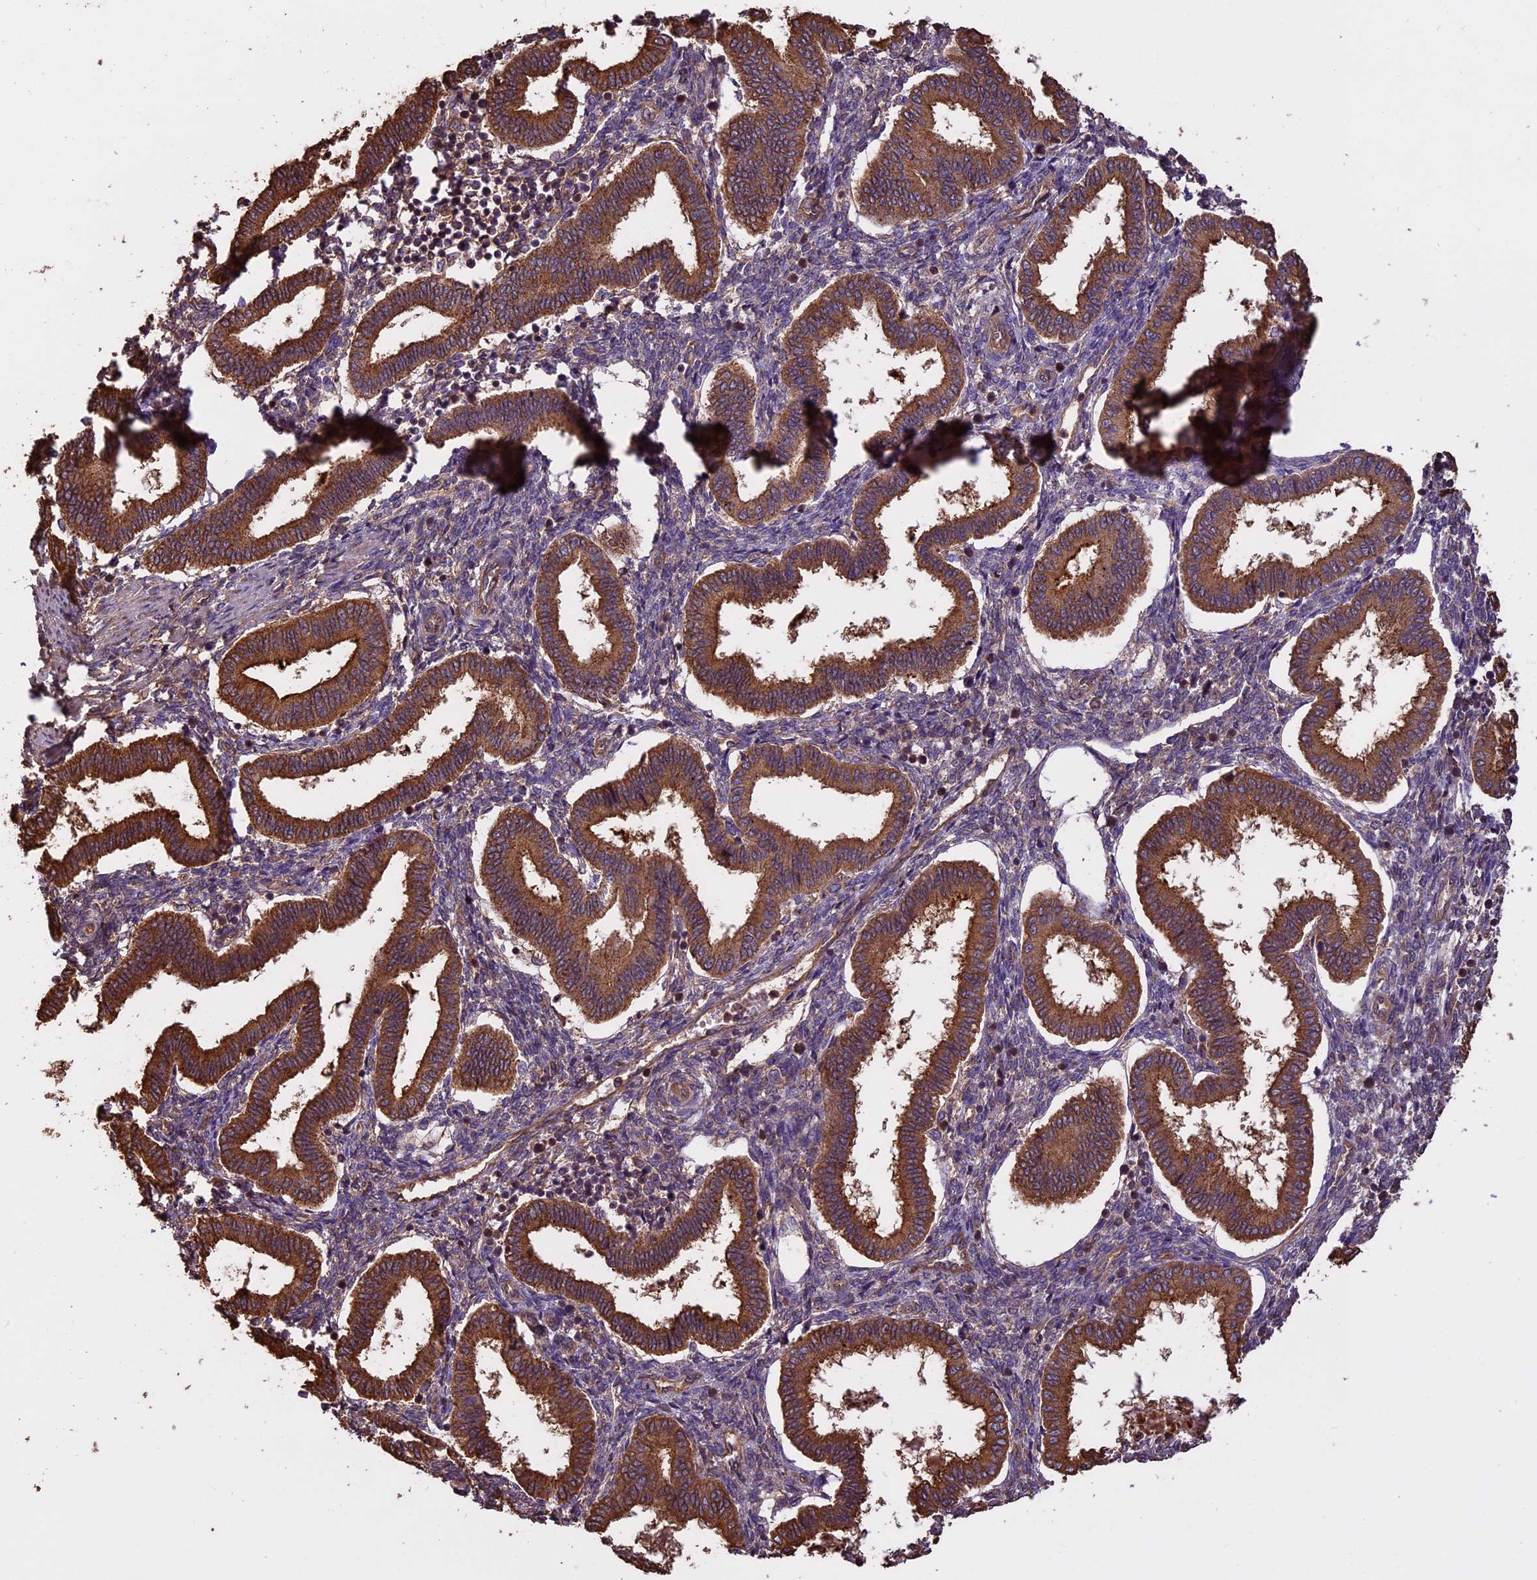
{"staining": {"intensity": "moderate", "quantity": "25%-75%", "location": "cytoplasmic/membranous"}, "tissue": "endometrium", "cell_type": "Cells in endometrial stroma", "image_type": "normal", "snomed": [{"axis": "morphology", "description": "Normal tissue, NOS"}, {"axis": "topography", "description": "Endometrium"}], "caption": "Immunohistochemical staining of unremarkable human endometrium demonstrates medium levels of moderate cytoplasmic/membranous staining in about 25%-75% of cells in endometrial stroma.", "gene": "CHMP2A", "patient": {"sex": "female", "age": 24}}